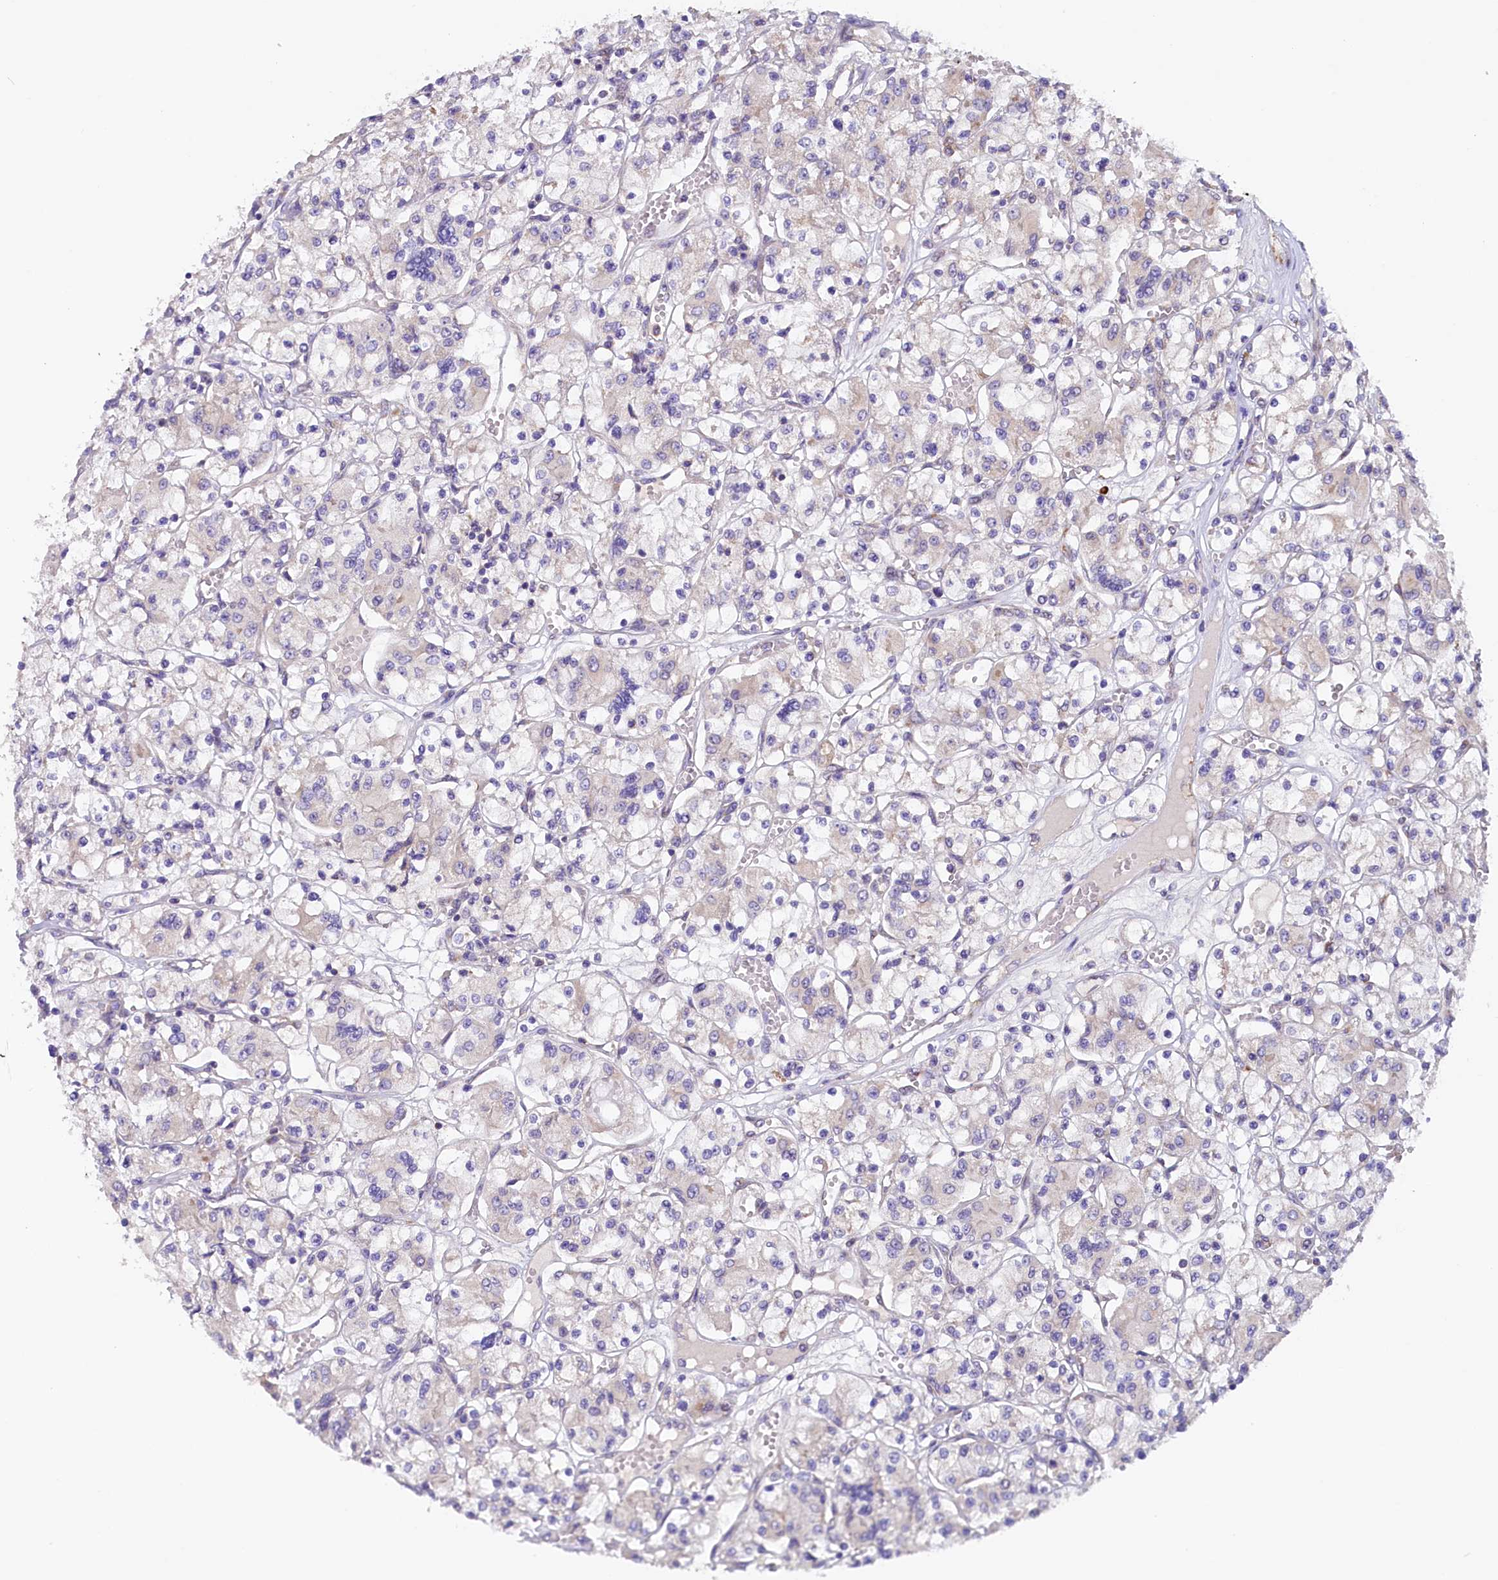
{"staining": {"intensity": "weak", "quantity": "25%-75%", "location": "cytoplasmic/membranous"}, "tissue": "renal cancer", "cell_type": "Tumor cells", "image_type": "cancer", "snomed": [{"axis": "morphology", "description": "Adenocarcinoma, NOS"}, {"axis": "topography", "description": "Kidney"}], "caption": "This is a histology image of immunohistochemistry staining of renal adenocarcinoma, which shows weak expression in the cytoplasmic/membranous of tumor cells.", "gene": "SSC5D", "patient": {"sex": "female", "age": 59}}